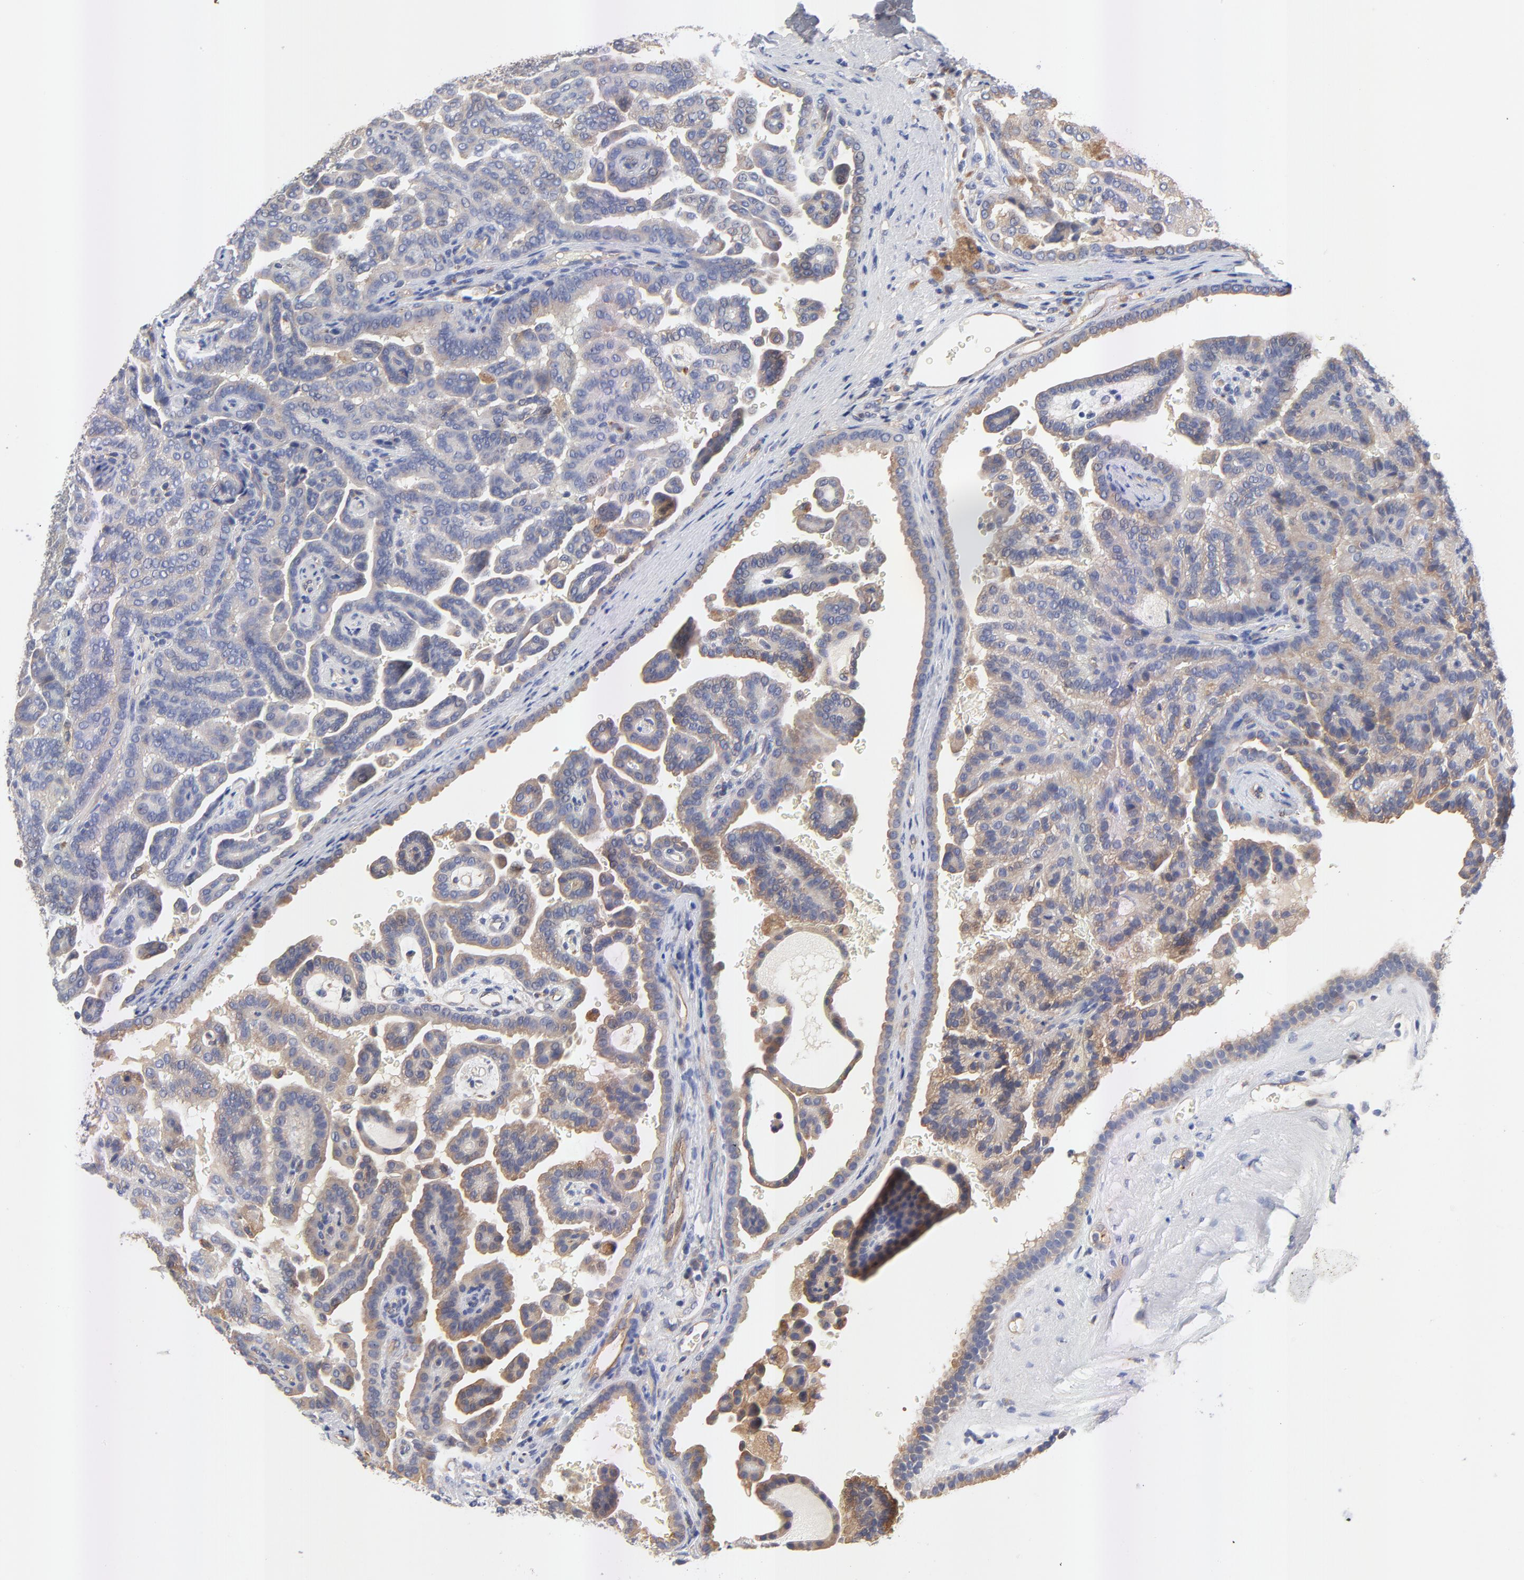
{"staining": {"intensity": "weak", "quantity": "25%-75%", "location": "cytoplasmic/membranous"}, "tissue": "renal cancer", "cell_type": "Tumor cells", "image_type": "cancer", "snomed": [{"axis": "morphology", "description": "Adenocarcinoma, NOS"}, {"axis": "topography", "description": "Kidney"}], "caption": "Immunohistochemistry photomicrograph of neoplastic tissue: renal adenocarcinoma stained using immunohistochemistry (IHC) reveals low levels of weak protein expression localized specifically in the cytoplasmic/membranous of tumor cells, appearing as a cytoplasmic/membranous brown color.", "gene": "FBXL2", "patient": {"sex": "male", "age": 61}}